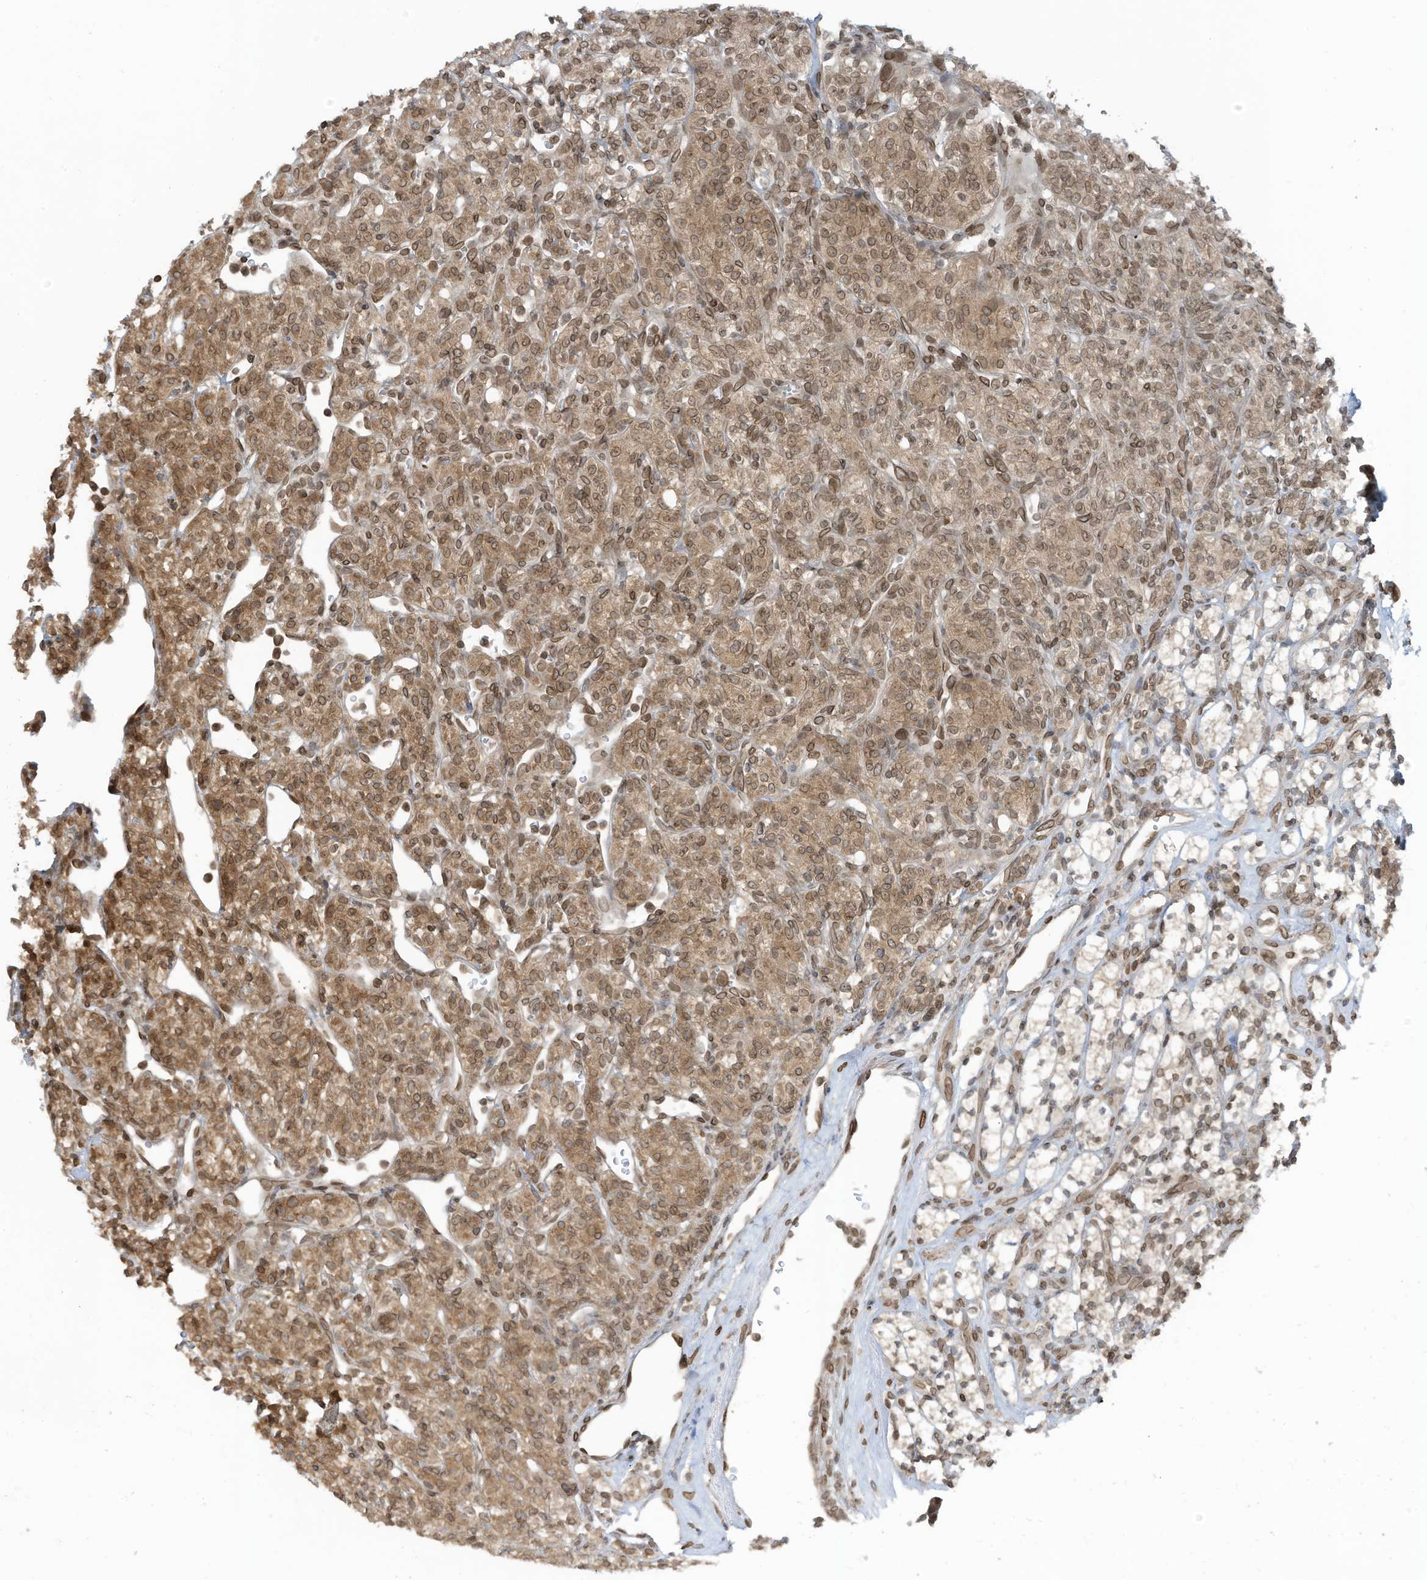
{"staining": {"intensity": "moderate", "quantity": ">75%", "location": "cytoplasmic/membranous,nuclear"}, "tissue": "renal cancer", "cell_type": "Tumor cells", "image_type": "cancer", "snomed": [{"axis": "morphology", "description": "Adenocarcinoma, NOS"}, {"axis": "topography", "description": "Kidney"}], "caption": "Adenocarcinoma (renal) stained for a protein reveals moderate cytoplasmic/membranous and nuclear positivity in tumor cells.", "gene": "RABL3", "patient": {"sex": "male", "age": 77}}